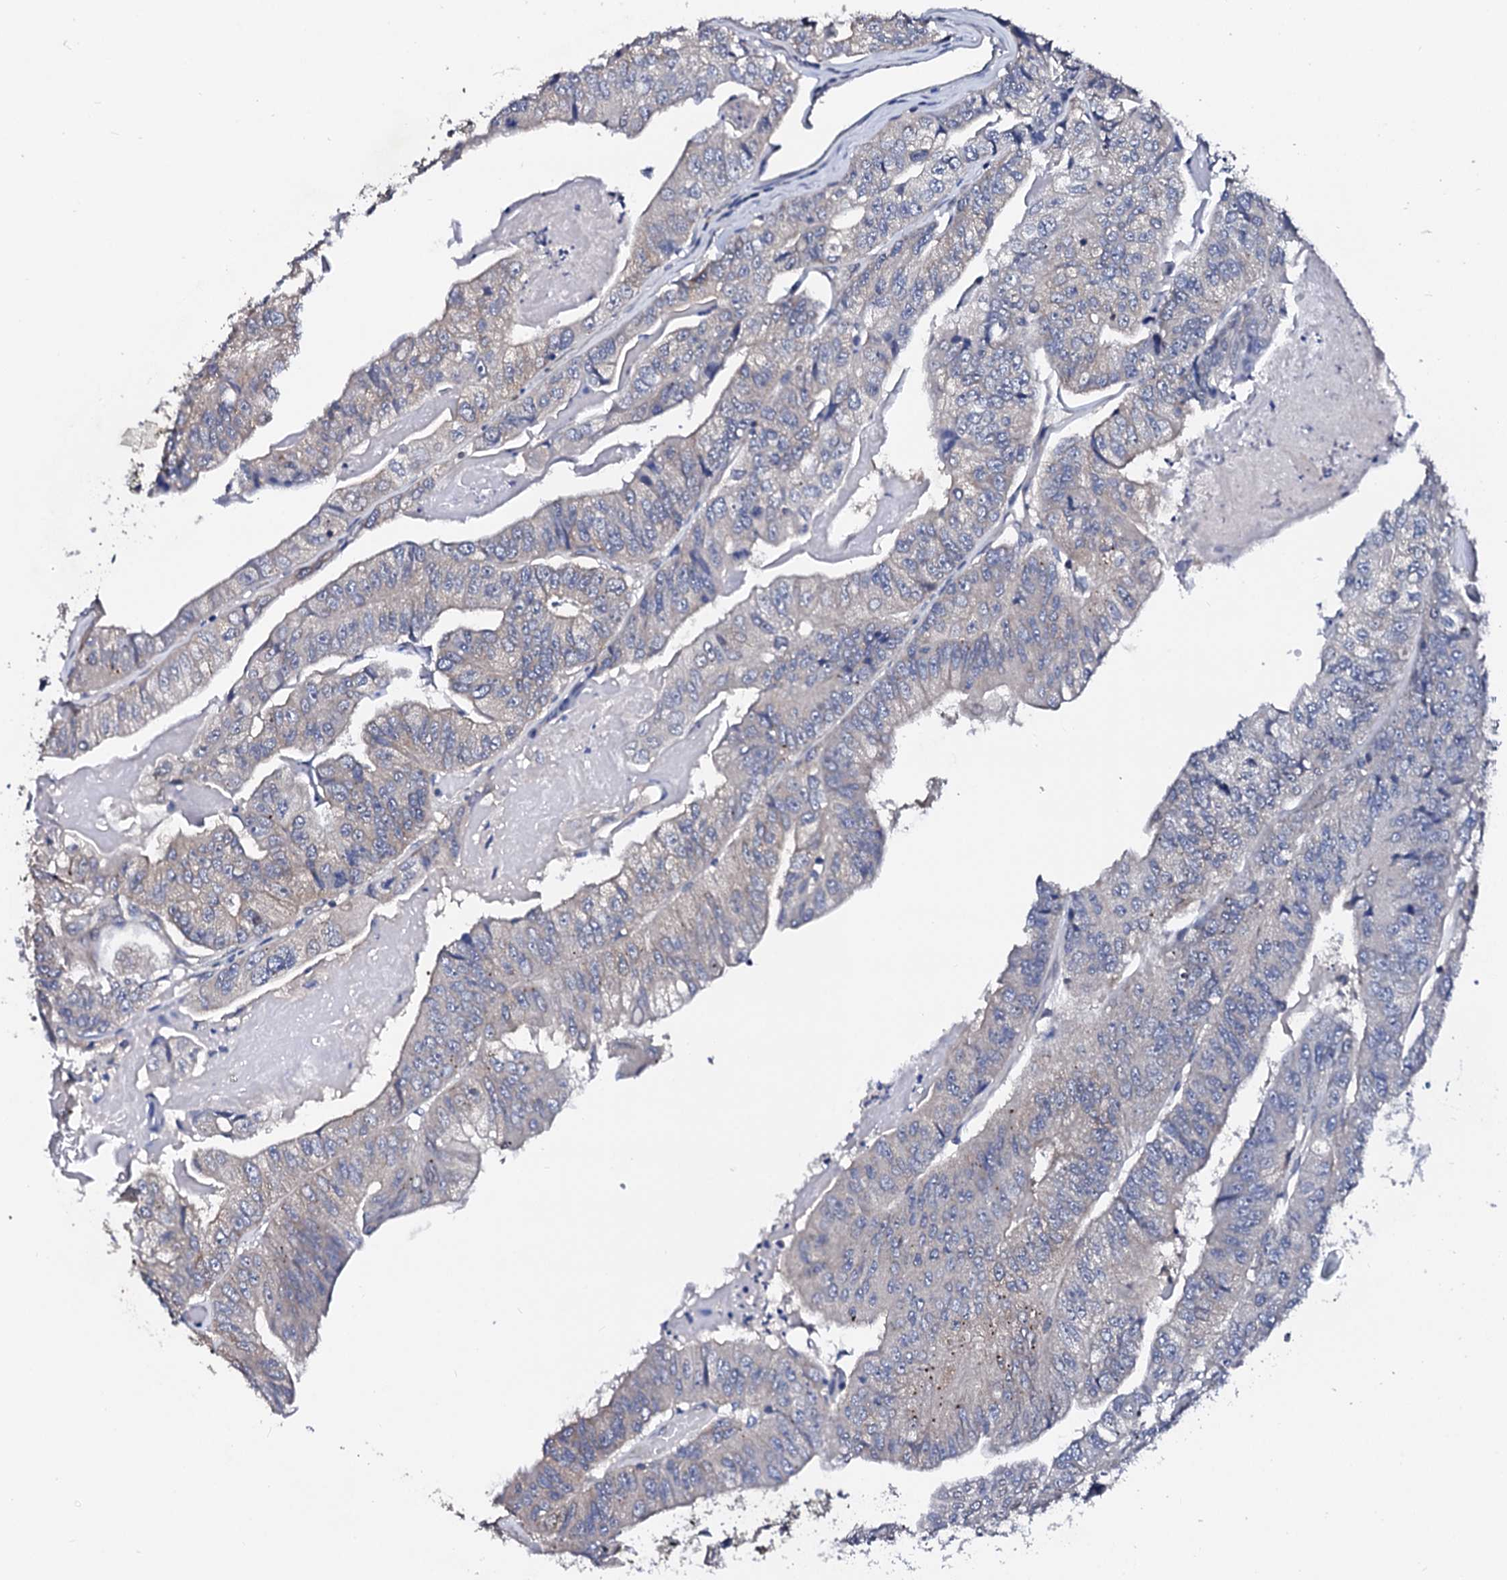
{"staining": {"intensity": "negative", "quantity": "none", "location": "none"}, "tissue": "colorectal cancer", "cell_type": "Tumor cells", "image_type": "cancer", "snomed": [{"axis": "morphology", "description": "Adenocarcinoma, NOS"}, {"axis": "topography", "description": "Colon"}], "caption": "Immunohistochemical staining of colorectal cancer (adenocarcinoma) demonstrates no significant positivity in tumor cells.", "gene": "NUP58", "patient": {"sex": "female", "age": 67}}